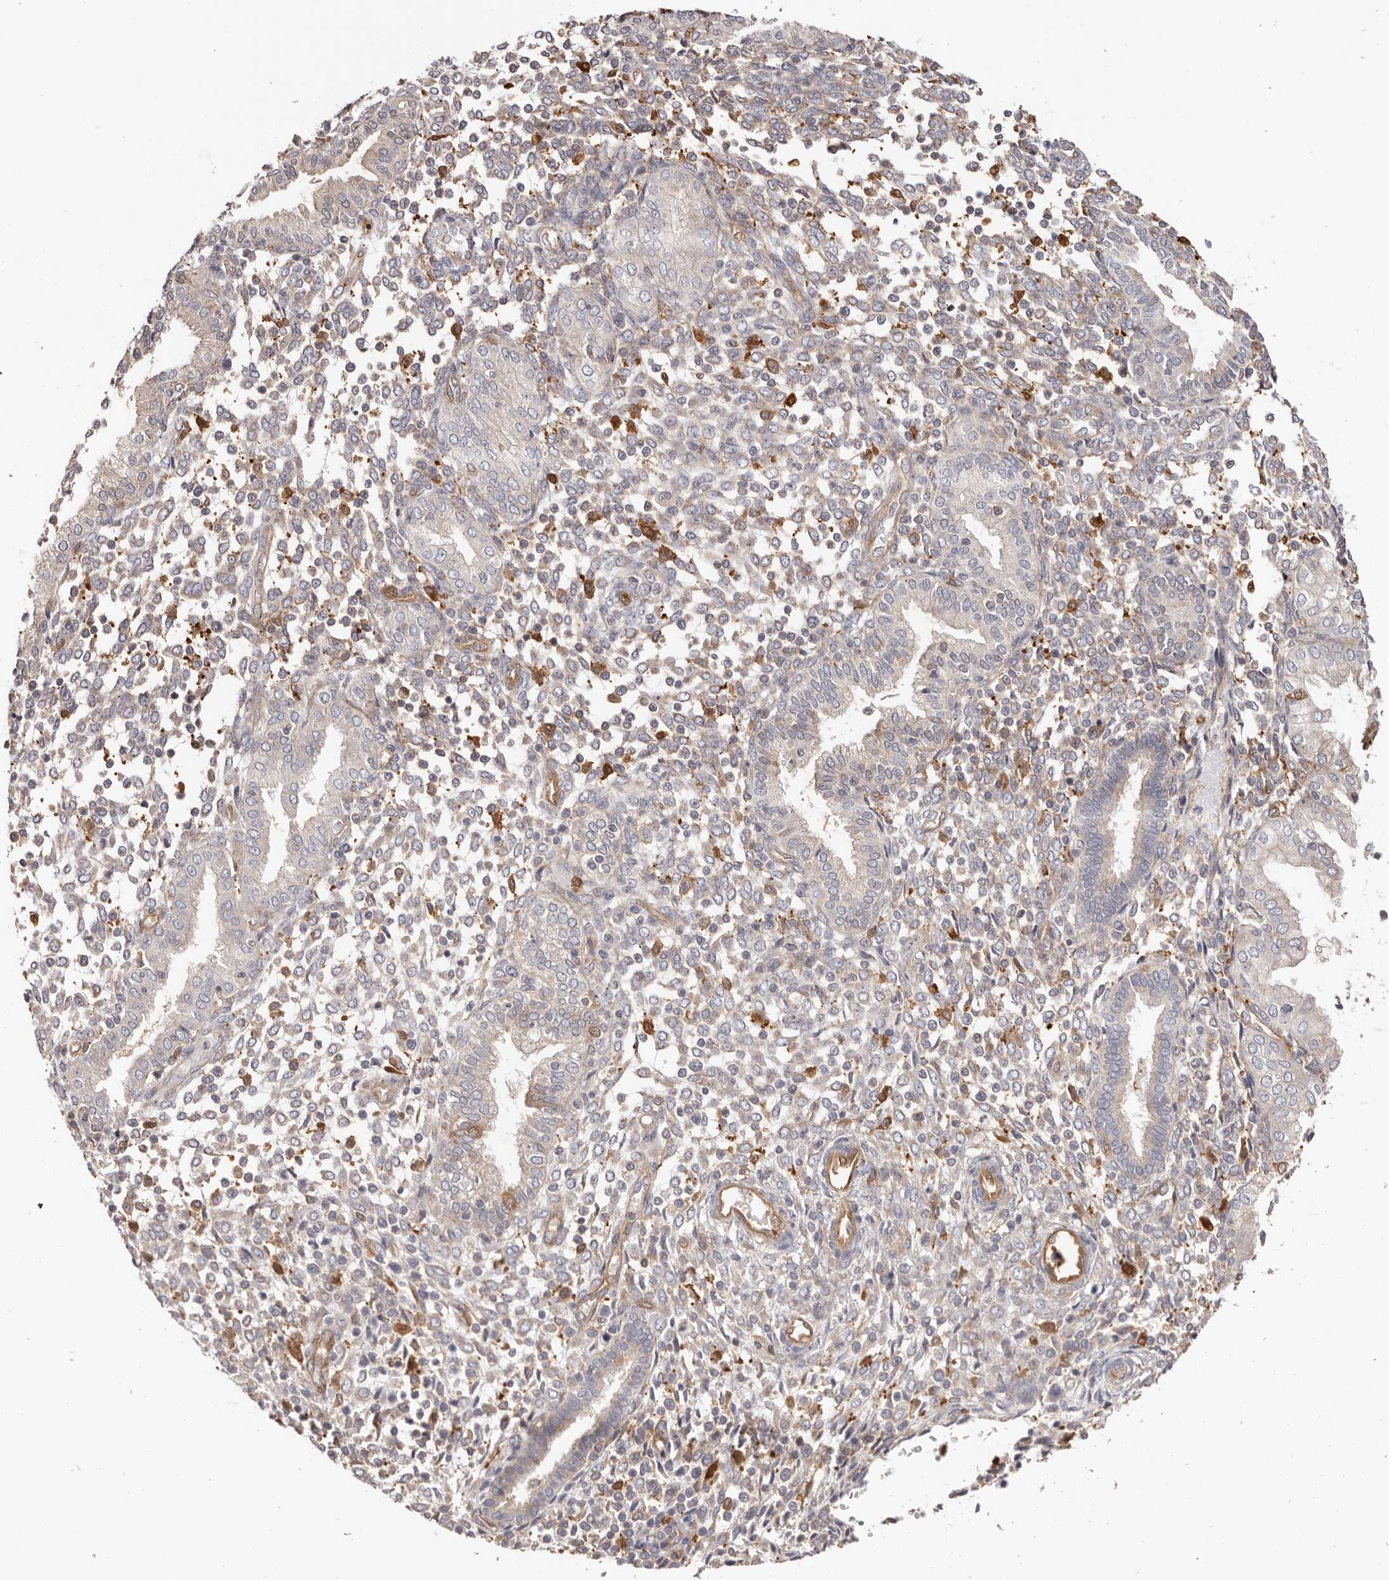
{"staining": {"intensity": "negative", "quantity": "none", "location": "none"}, "tissue": "endometrium", "cell_type": "Cells in endometrial stroma", "image_type": "normal", "snomed": [{"axis": "morphology", "description": "Normal tissue, NOS"}, {"axis": "topography", "description": "Endometrium"}], "caption": "A high-resolution micrograph shows immunohistochemistry (IHC) staining of benign endometrium, which shows no significant expression in cells in endometrial stroma.", "gene": "LAP3", "patient": {"sex": "female", "age": 53}}